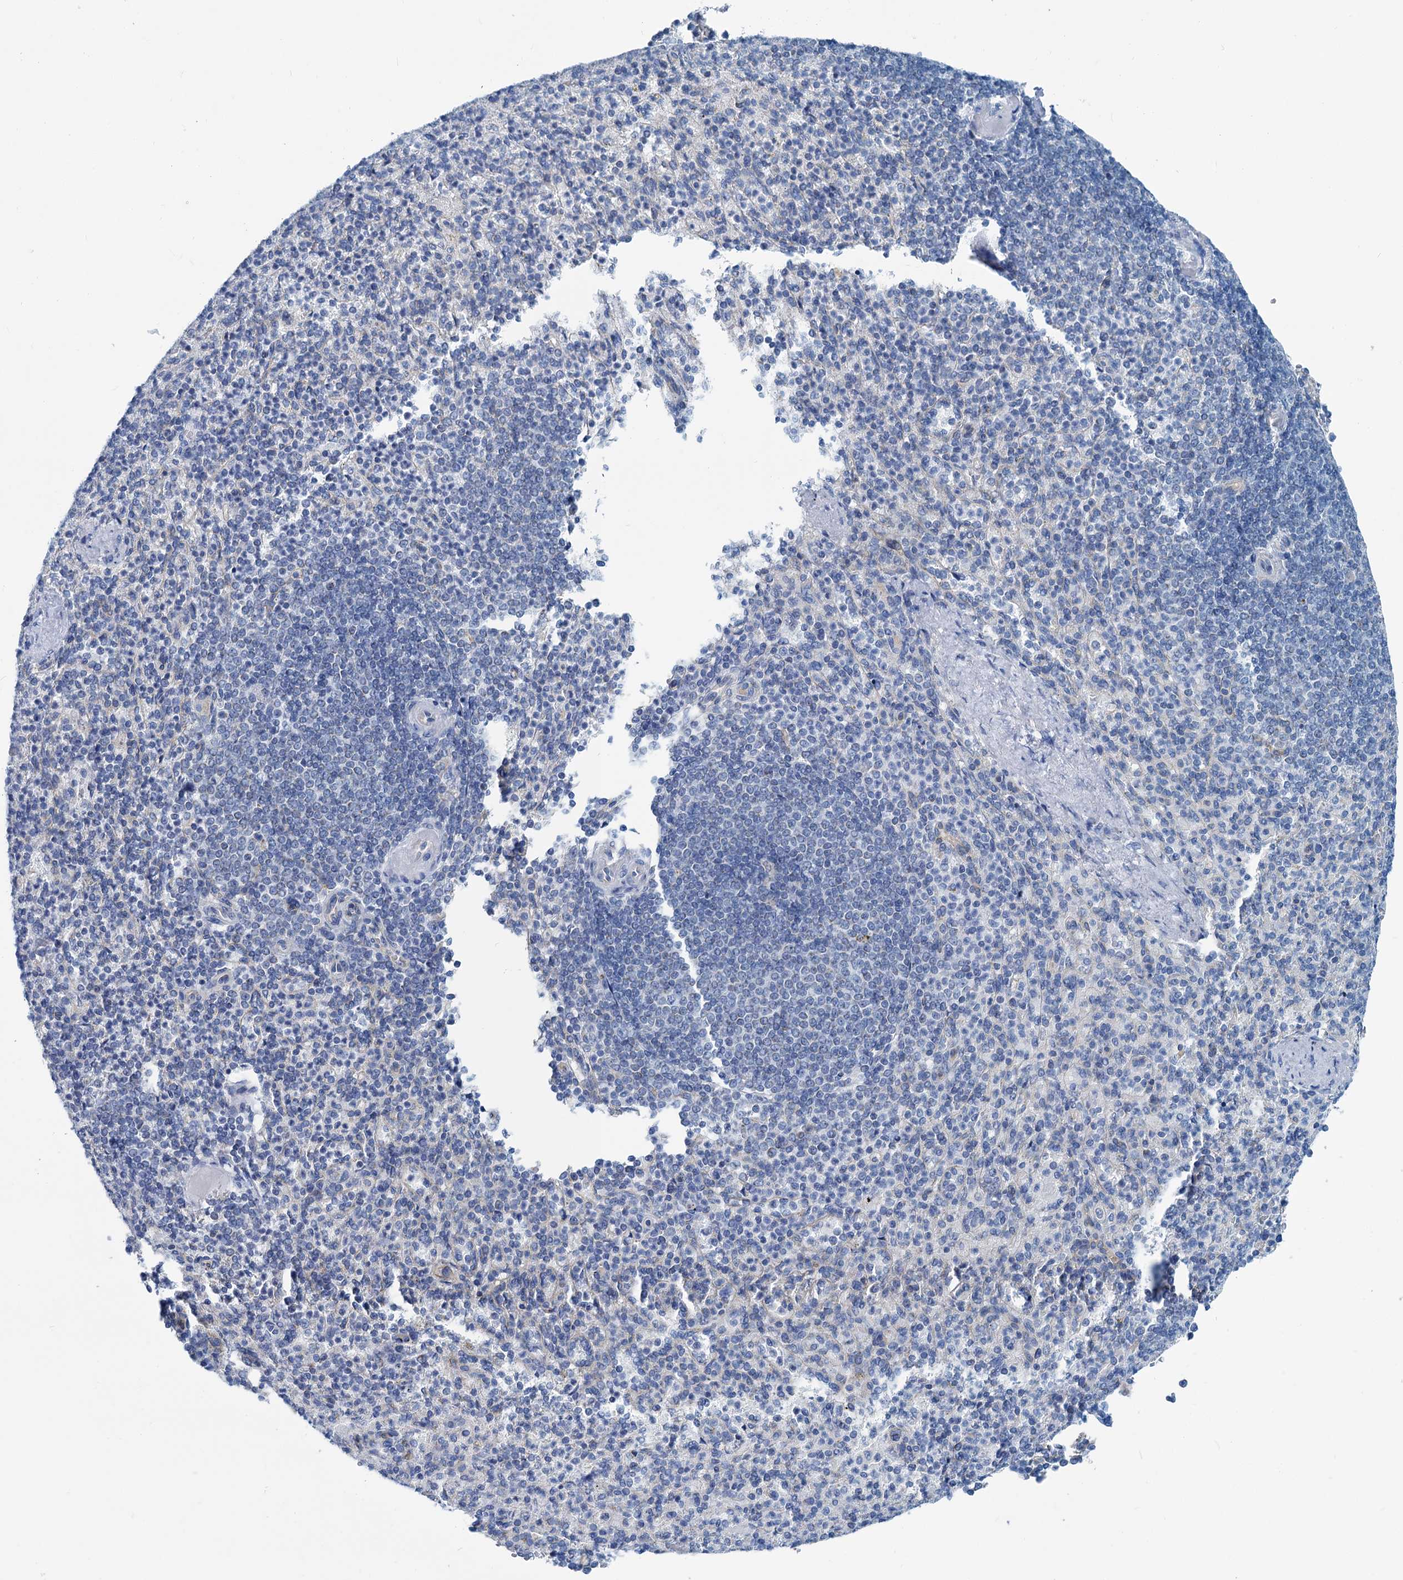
{"staining": {"intensity": "negative", "quantity": "none", "location": "none"}, "tissue": "spleen", "cell_type": "Cells in red pulp", "image_type": "normal", "snomed": [{"axis": "morphology", "description": "Normal tissue, NOS"}, {"axis": "topography", "description": "Spleen"}], "caption": "There is no significant staining in cells in red pulp of spleen. (Immunohistochemistry, brightfield microscopy, high magnification).", "gene": "SLC1A3", "patient": {"sex": "female", "age": 74}}